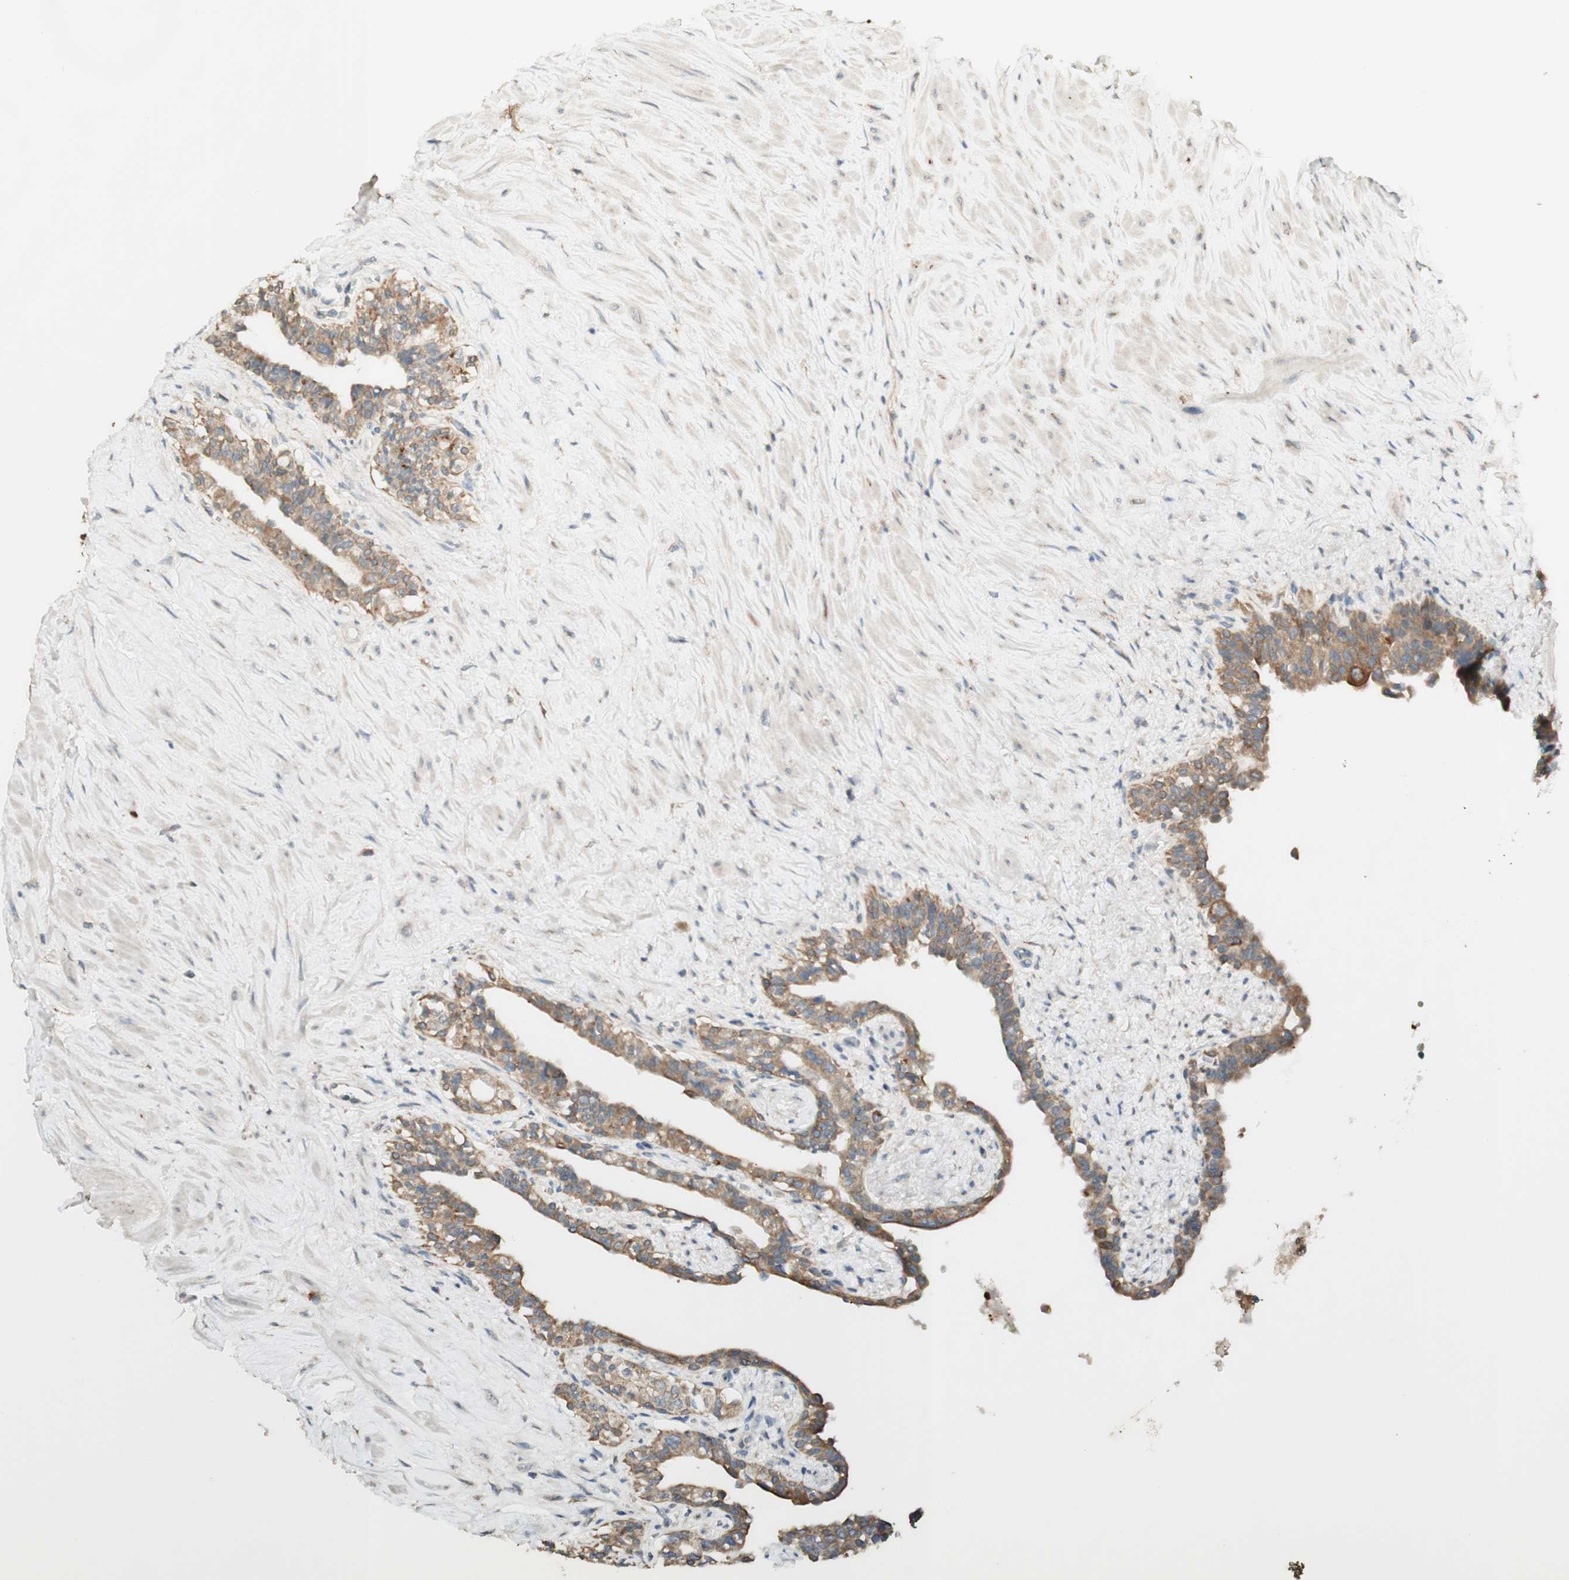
{"staining": {"intensity": "moderate", "quantity": ">75%", "location": "cytoplasmic/membranous"}, "tissue": "seminal vesicle", "cell_type": "Glandular cells", "image_type": "normal", "snomed": [{"axis": "morphology", "description": "Normal tissue, NOS"}, {"axis": "topography", "description": "Seminal veicle"}], "caption": "Seminal vesicle stained with DAB (3,3'-diaminobenzidine) immunohistochemistry demonstrates medium levels of moderate cytoplasmic/membranous positivity in about >75% of glandular cells.", "gene": "CLCN2", "patient": {"sex": "male", "age": 63}}